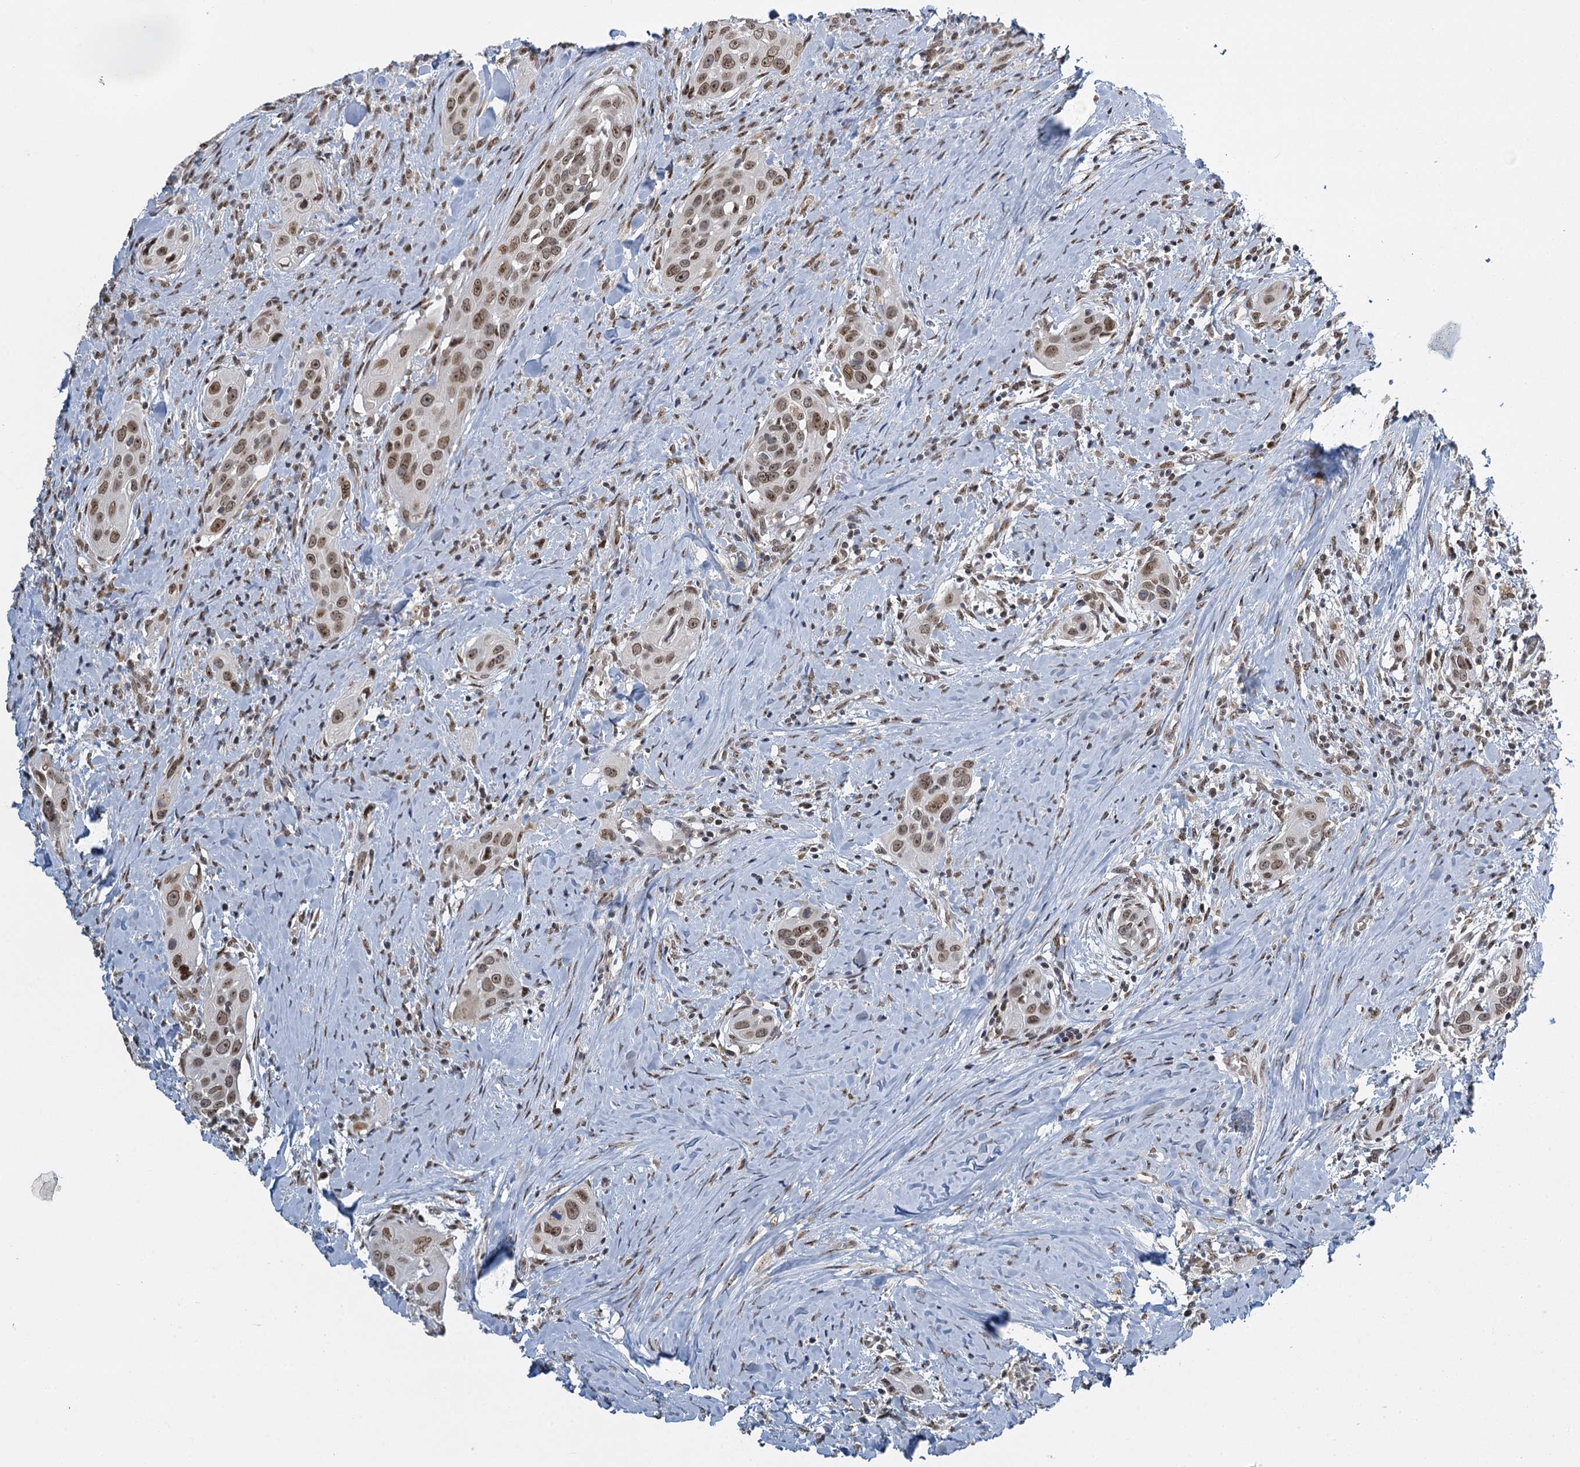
{"staining": {"intensity": "weak", "quantity": "25%-75%", "location": "cytoplasmic/membranous,nuclear"}, "tissue": "head and neck cancer", "cell_type": "Tumor cells", "image_type": "cancer", "snomed": [{"axis": "morphology", "description": "Squamous cell carcinoma, NOS"}, {"axis": "topography", "description": "Oral tissue"}, {"axis": "topography", "description": "Head-Neck"}], "caption": "A high-resolution histopathology image shows immunohistochemistry (IHC) staining of head and neck cancer (squamous cell carcinoma), which reveals weak cytoplasmic/membranous and nuclear positivity in approximately 25%-75% of tumor cells.", "gene": "TREX1", "patient": {"sex": "female", "age": 50}}